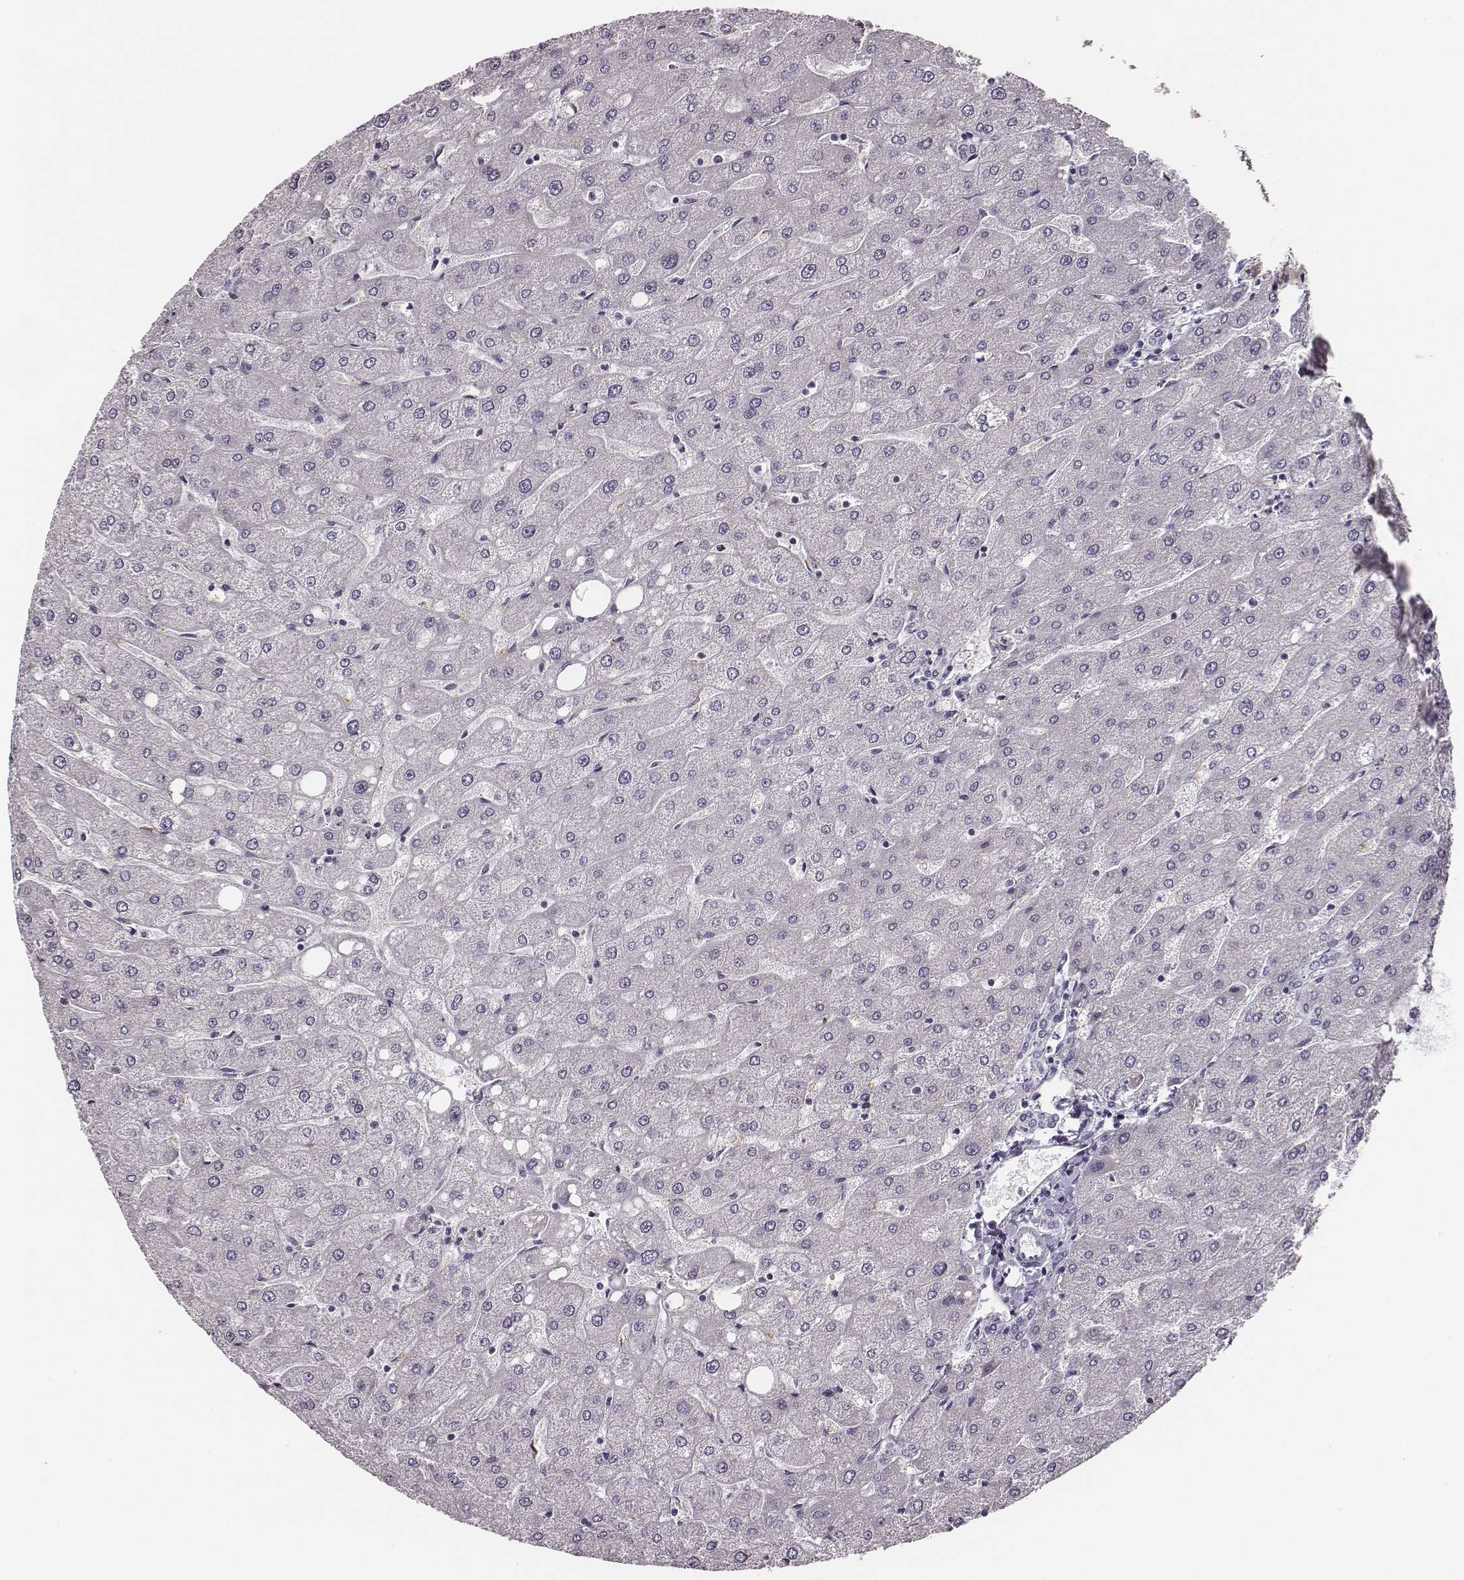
{"staining": {"intensity": "negative", "quantity": "none", "location": "none"}, "tissue": "liver", "cell_type": "Cholangiocytes", "image_type": "normal", "snomed": [{"axis": "morphology", "description": "Normal tissue, NOS"}, {"axis": "topography", "description": "Liver"}], "caption": "Cholangiocytes show no significant expression in normal liver. The staining was performed using DAB (3,3'-diaminobenzidine) to visualize the protein expression in brown, while the nuclei were stained in blue with hematoxylin (Magnification: 20x).", "gene": "UBL4B", "patient": {"sex": "male", "age": 67}}